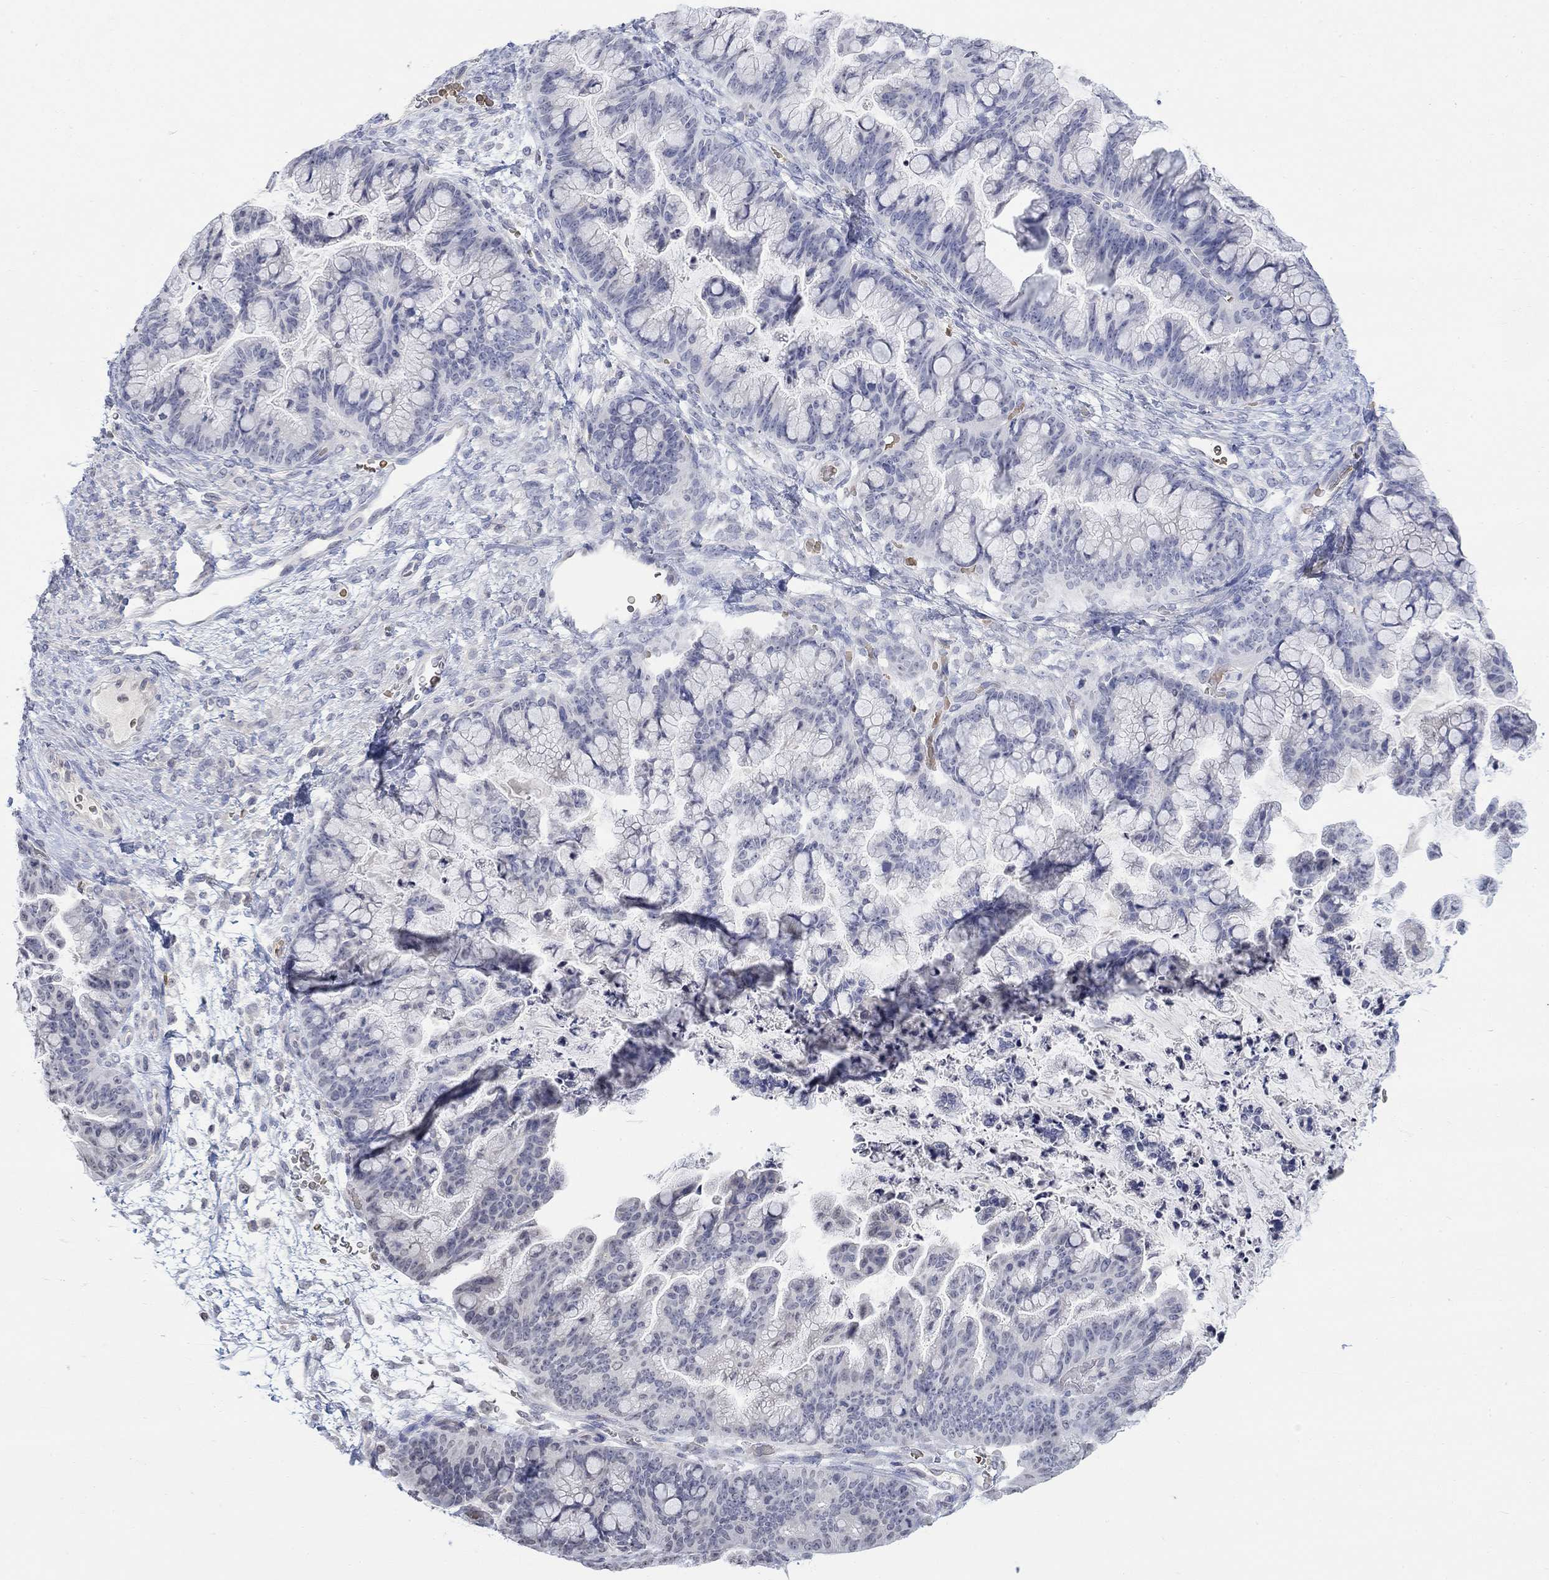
{"staining": {"intensity": "negative", "quantity": "none", "location": "none"}, "tissue": "ovarian cancer", "cell_type": "Tumor cells", "image_type": "cancer", "snomed": [{"axis": "morphology", "description": "Cystadenocarcinoma, mucinous, NOS"}, {"axis": "topography", "description": "Ovary"}], "caption": "DAB (3,3'-diaminobenzidine) immunohistochemical staining of human ovarian mucinous cystadenocarcinoma shows no significant staining in tumor cells.", "gene": "TMEM255A", "patient": {"sex": "female", "age": 67}}